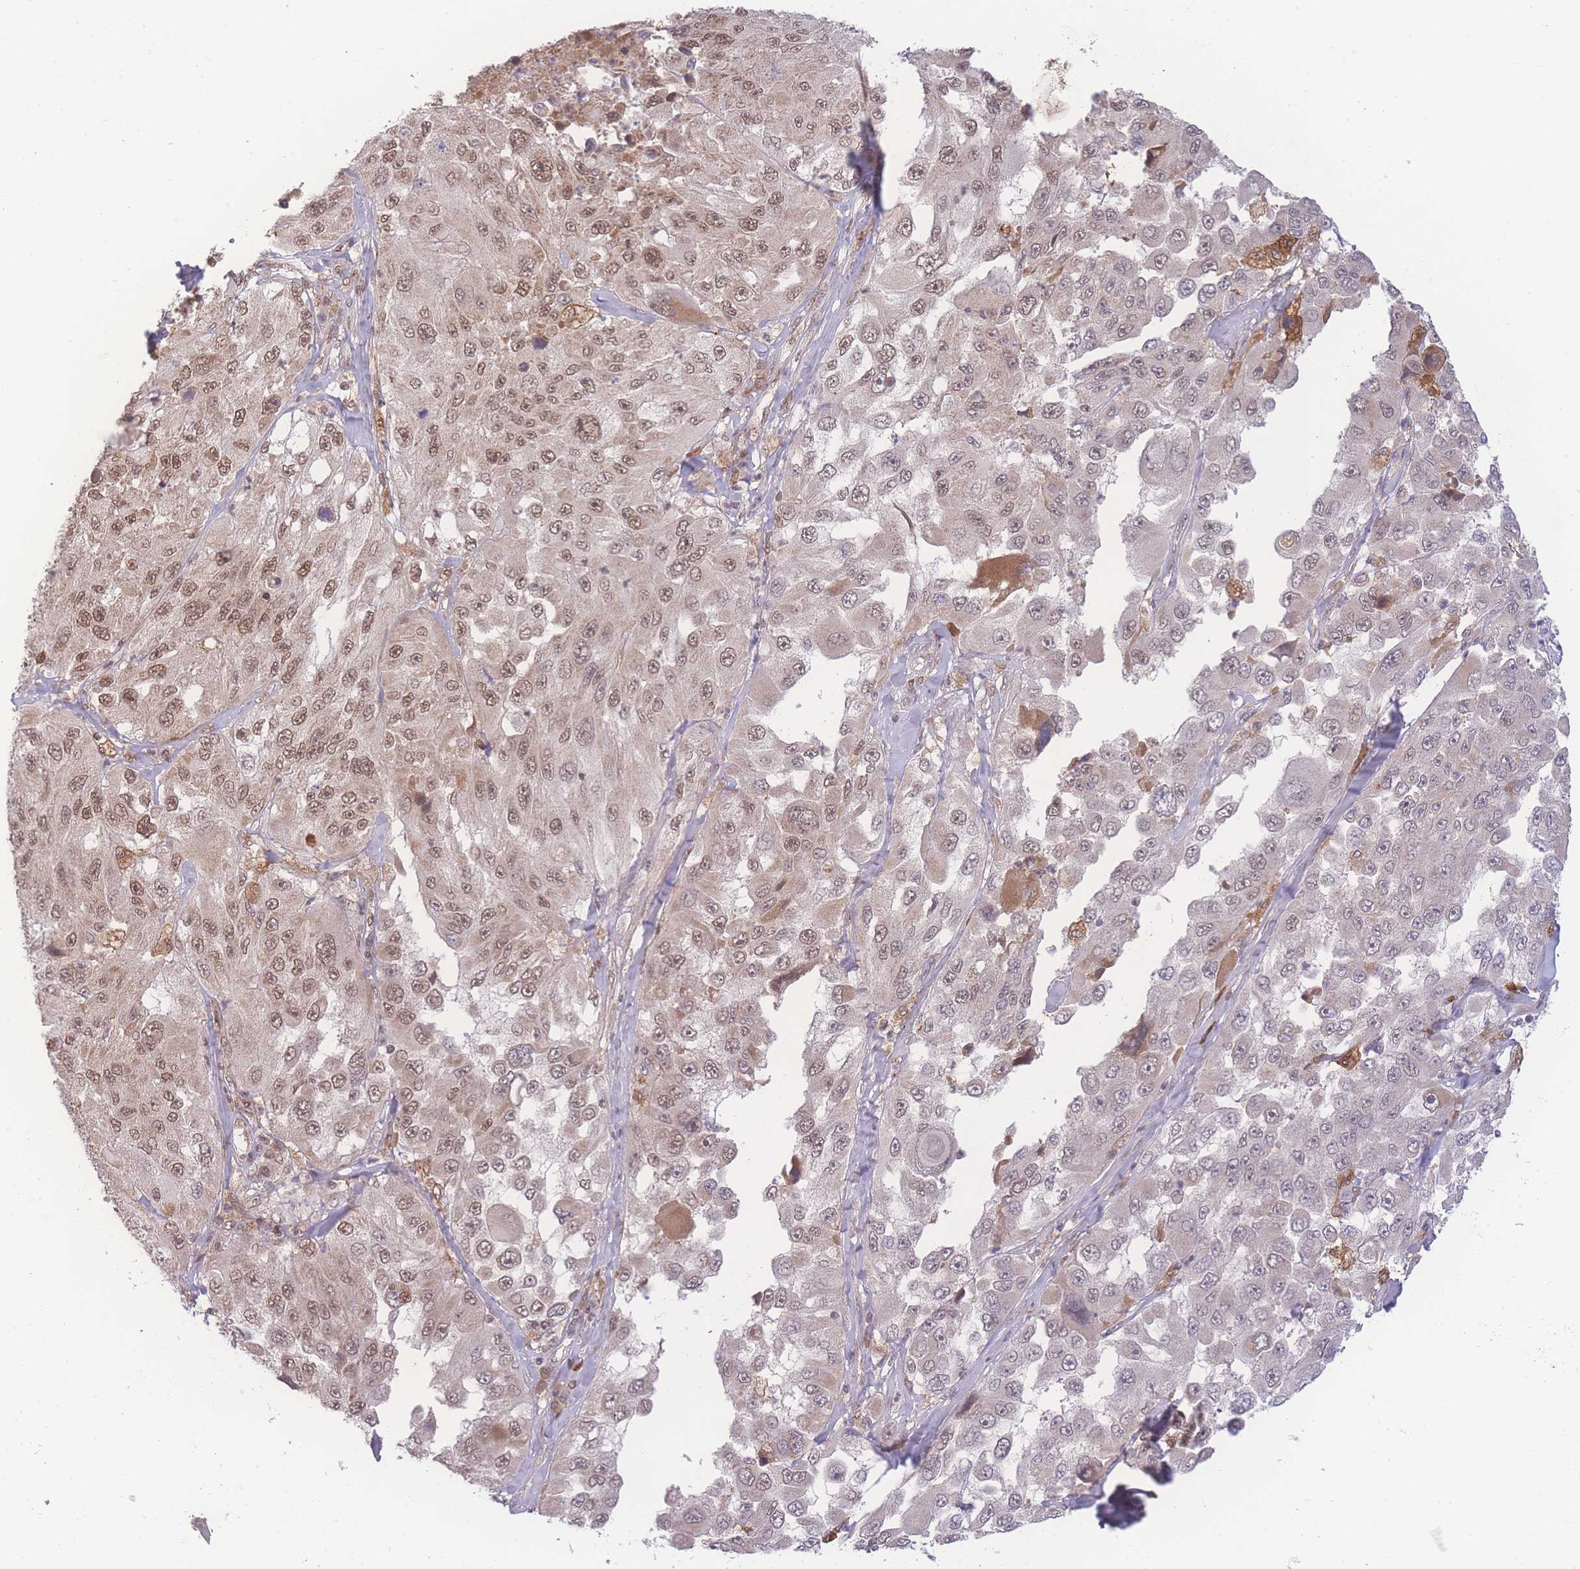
{"staining": {"intensity": "weak", "quantity": "25%-75%", "location": "nuclear"}, "tissue": "melanoma", "cell_type": "Tumor cells", "image_type": "cancer", "snomed": [{"axis": "morphology", "description": "Malignant melanoma, Metastatic site"}, {"axis": "topography", "description": "Lymph node"}], "caption": "Weak nuclear protein expression is appreciated in approximately 25%-75% of tumor cells in melanoma.", "gene": "RAVER1", "patient": {"sex": "male", "age": 62}}